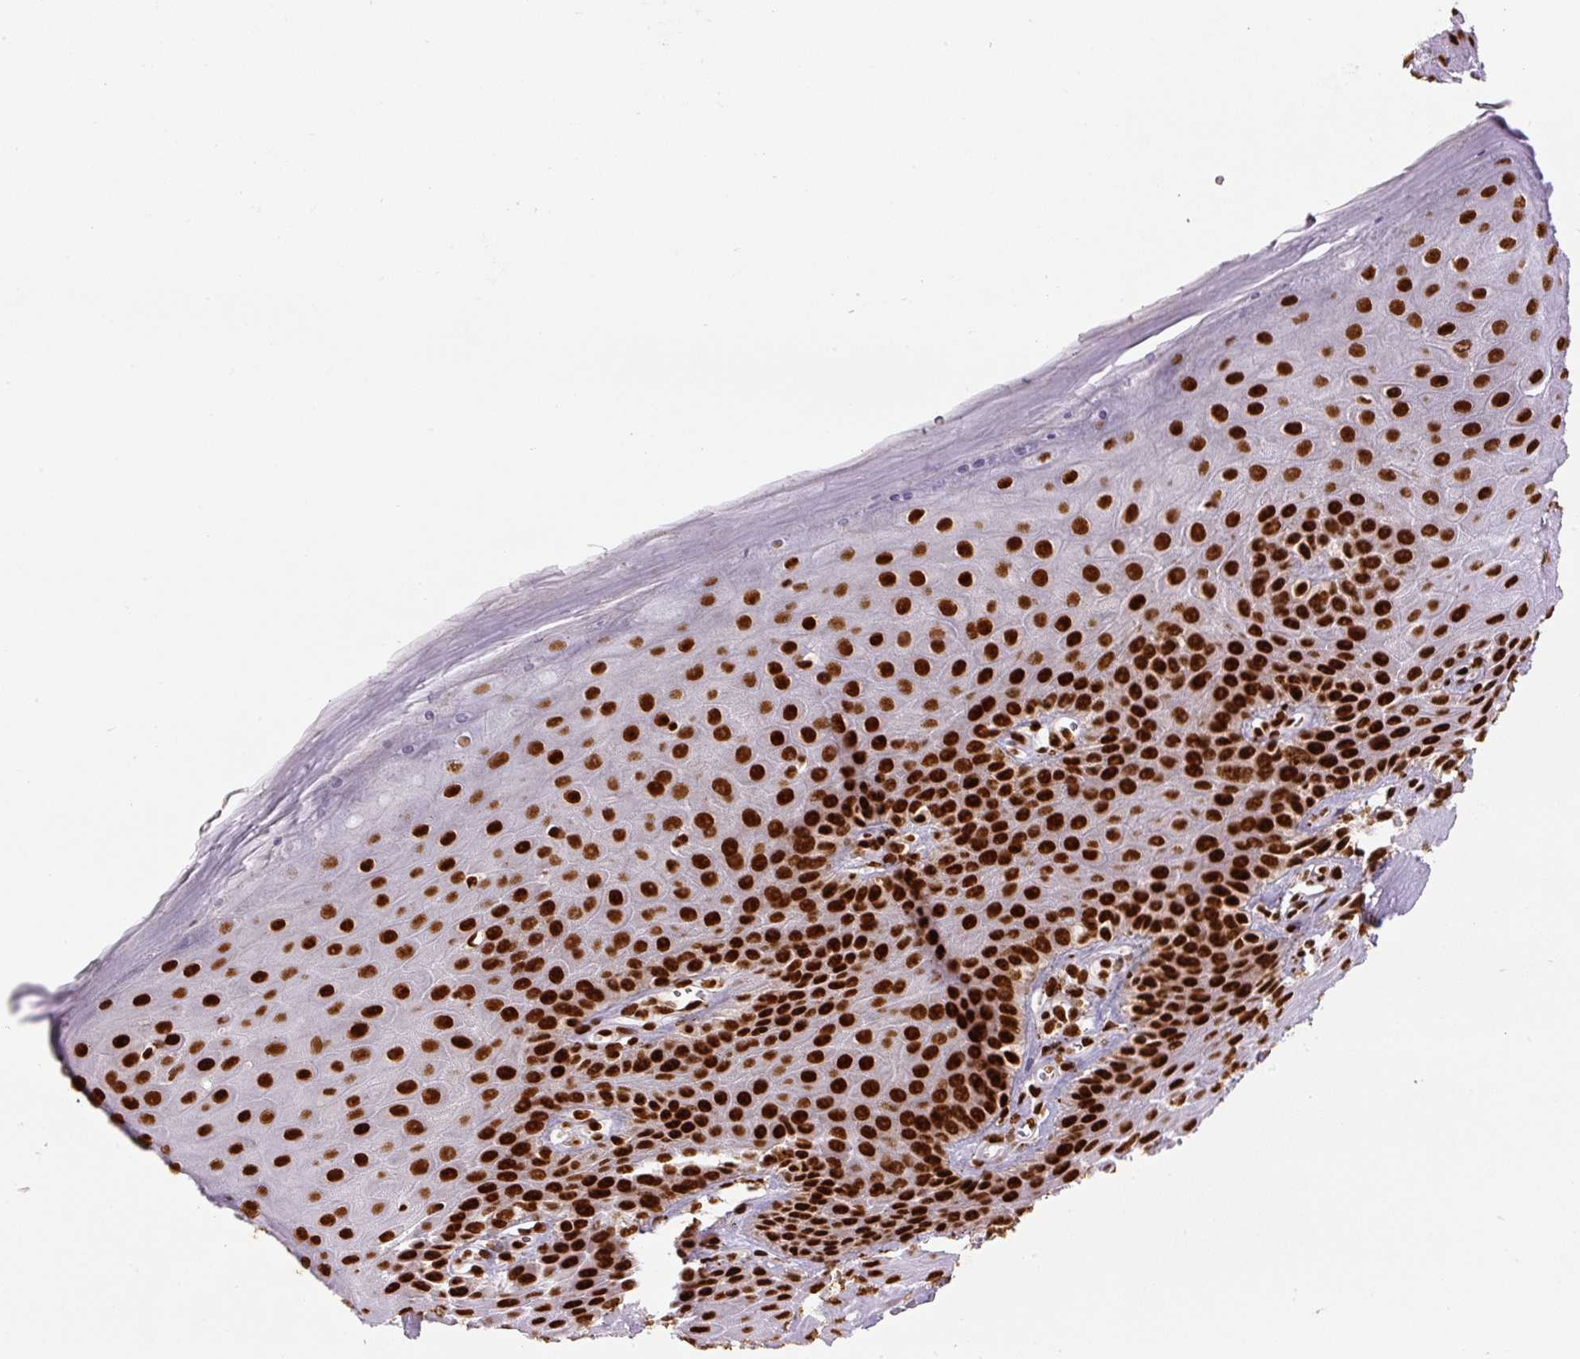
{"staining": {"intensity": "strong", "quantity": ">75%", "location": "nuclear"}, "tissue": "skin", "cell_type": "Epidermal cells", "image_type": "normal", "snomed": [{"axis": "morphology", "description": "Normal tissue, NOS"}, {"axis": "topography", "description": "Anal"}, {"axis": "topography", "description": "Peripheral nerve tissue"}], "caption": "Epidermal cells exhibit high levels of strong nuclear staining in approximately >75% of cells in normal human skin. The staining is performed using DAB (3,3'-diaminobenzidine) brown chromogen to label protein expression. The nuclei are counter-stained blue using hematoxylin.", "gene": "FUS", "patient": {"sex": "male", "age": 53}}